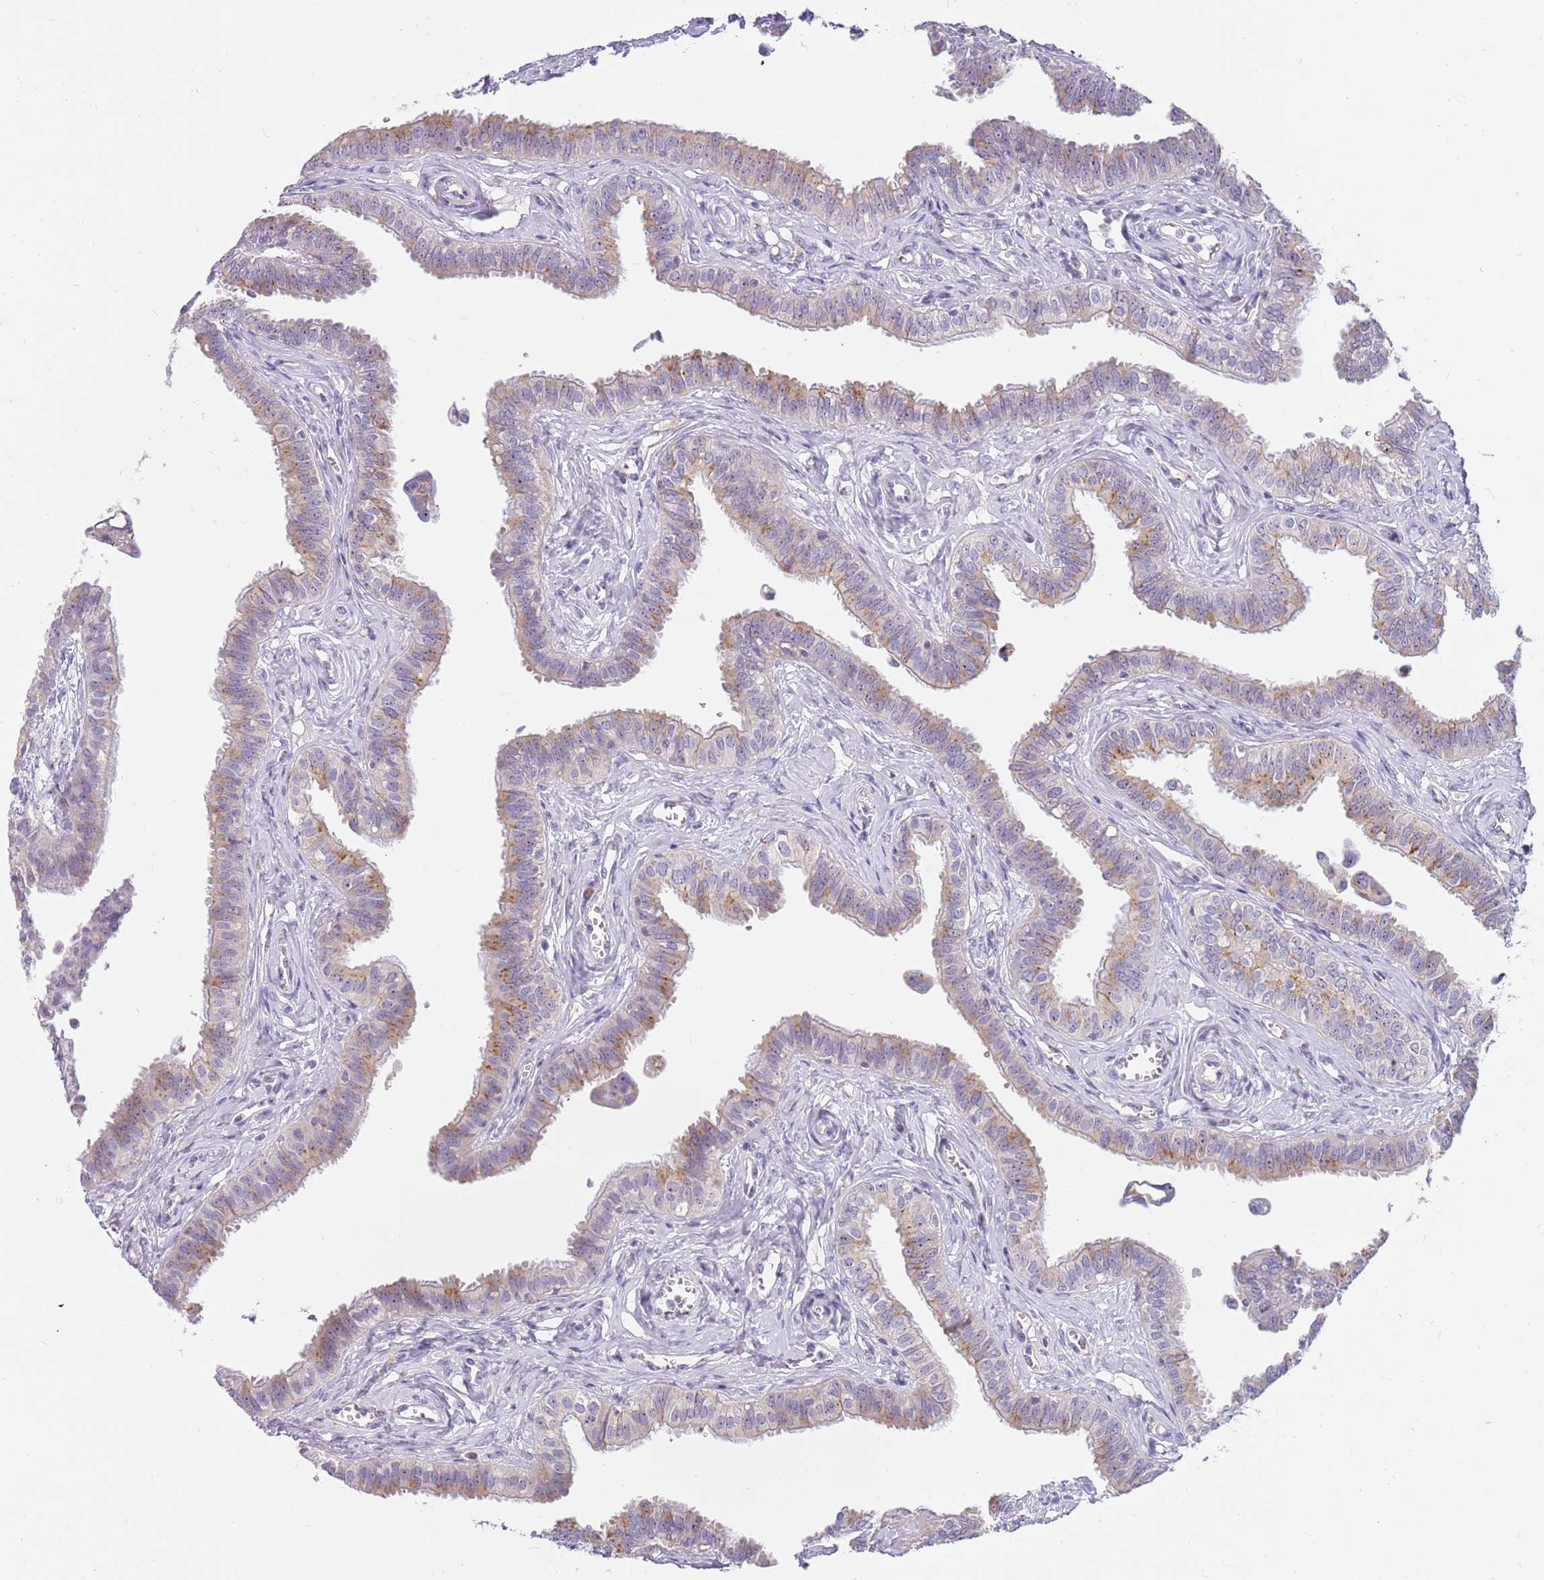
{"staining": {"intensity": "moderate", "quantity": "25%-75%", "location": "cytoplasmic/membranous"}, "tissue": "fallopian tube", "cell_type": "Glandular cells", "image_type": "normal", "snomed": [{"axis": "morphology", "description": "Normal tissue, NOS"}, {"axis": "morphology", "description": "Carcinoma, NOS"}, {"axis": "topography", "description": "Fallopian tube"}, {"axis": "topography", "description": "Ovary"}], "caption": "This histopathology image demonstrates normal fallopian tube stained with IHC to label a protein in brown. The cytoplasmic/membranous of glandular cells show moderate positivity for the protein. Nuclei are counter-stained blue.", "gene": "DNAJA3", "patient": {"sex": "female", "age": 59}}